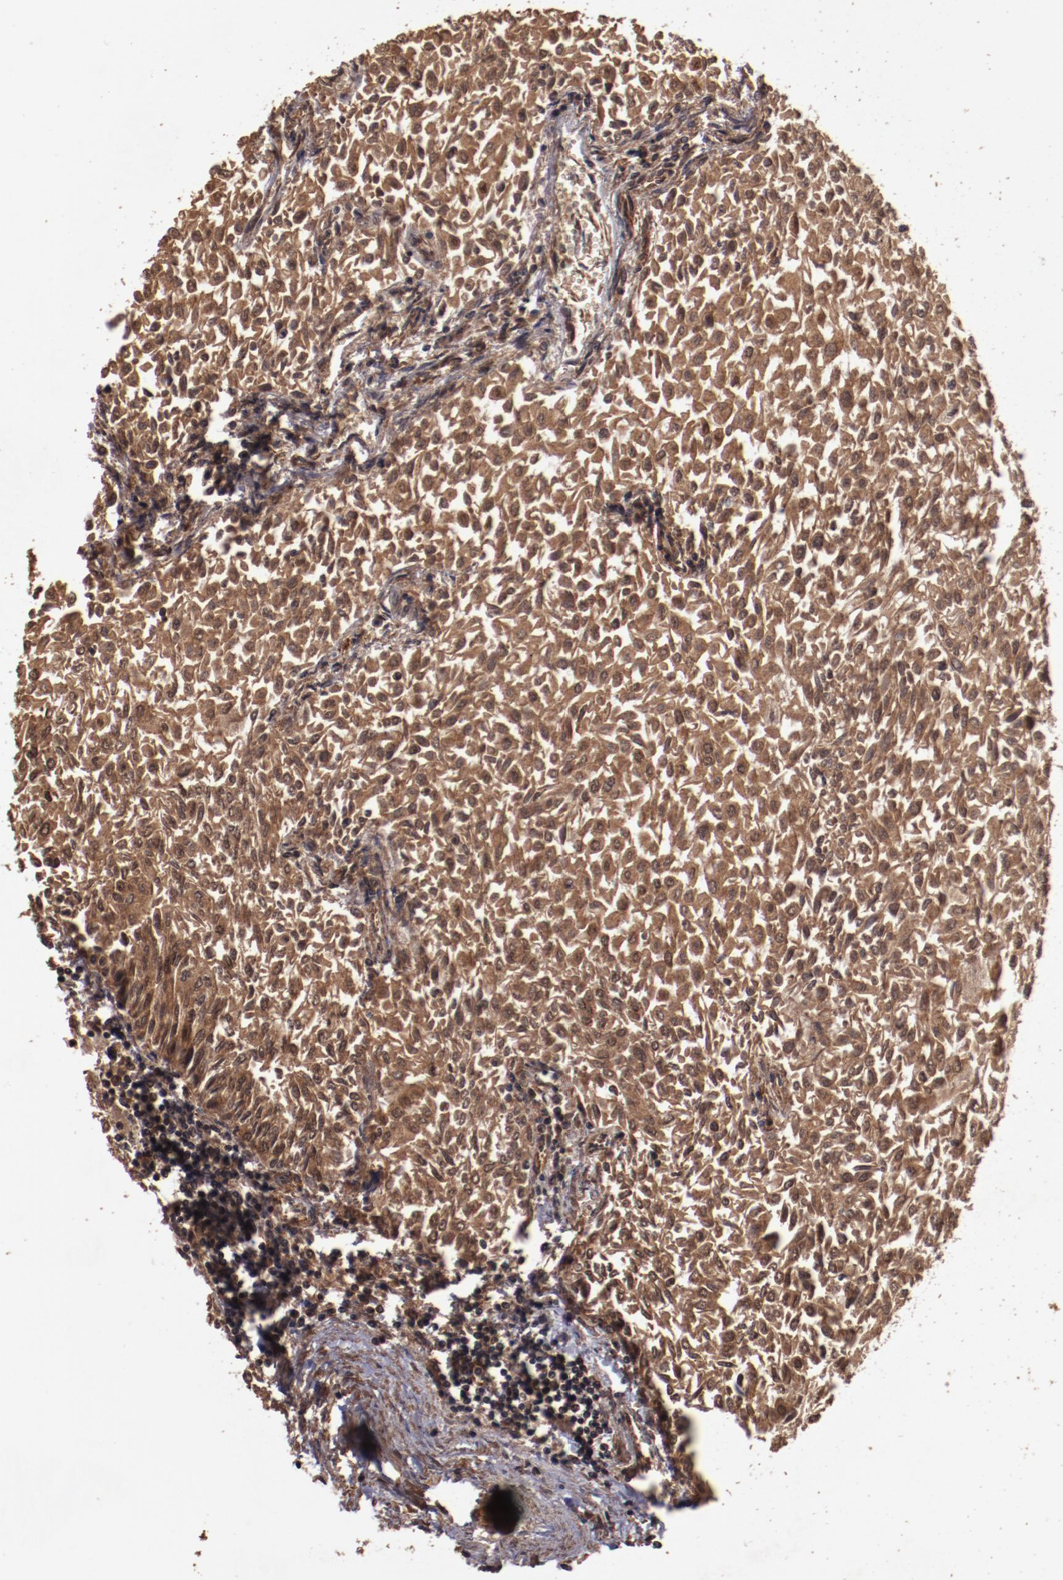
{"staining": {"intensity": "strong", "quantity": ">75%", "location": "cytoplasmic/membranous"}, "tissue": "urothelial cancer", "cell_type": "Tumor cells", "image_type": "cancer", "snomed": [{"axis": "morphology", "description": "Urothelial carcinoma, Low grade"}, {"axis": "topography", "description": "Urinary bladder"}], "caption": "The immunohistochemical stain highlights strong cytoplasmic/membranous expression in tumor cells of urothelial carcinoma (low-grade) tissue.", "gene": "TXNDC16", "patient": {"sex": "male", "age": 64}}